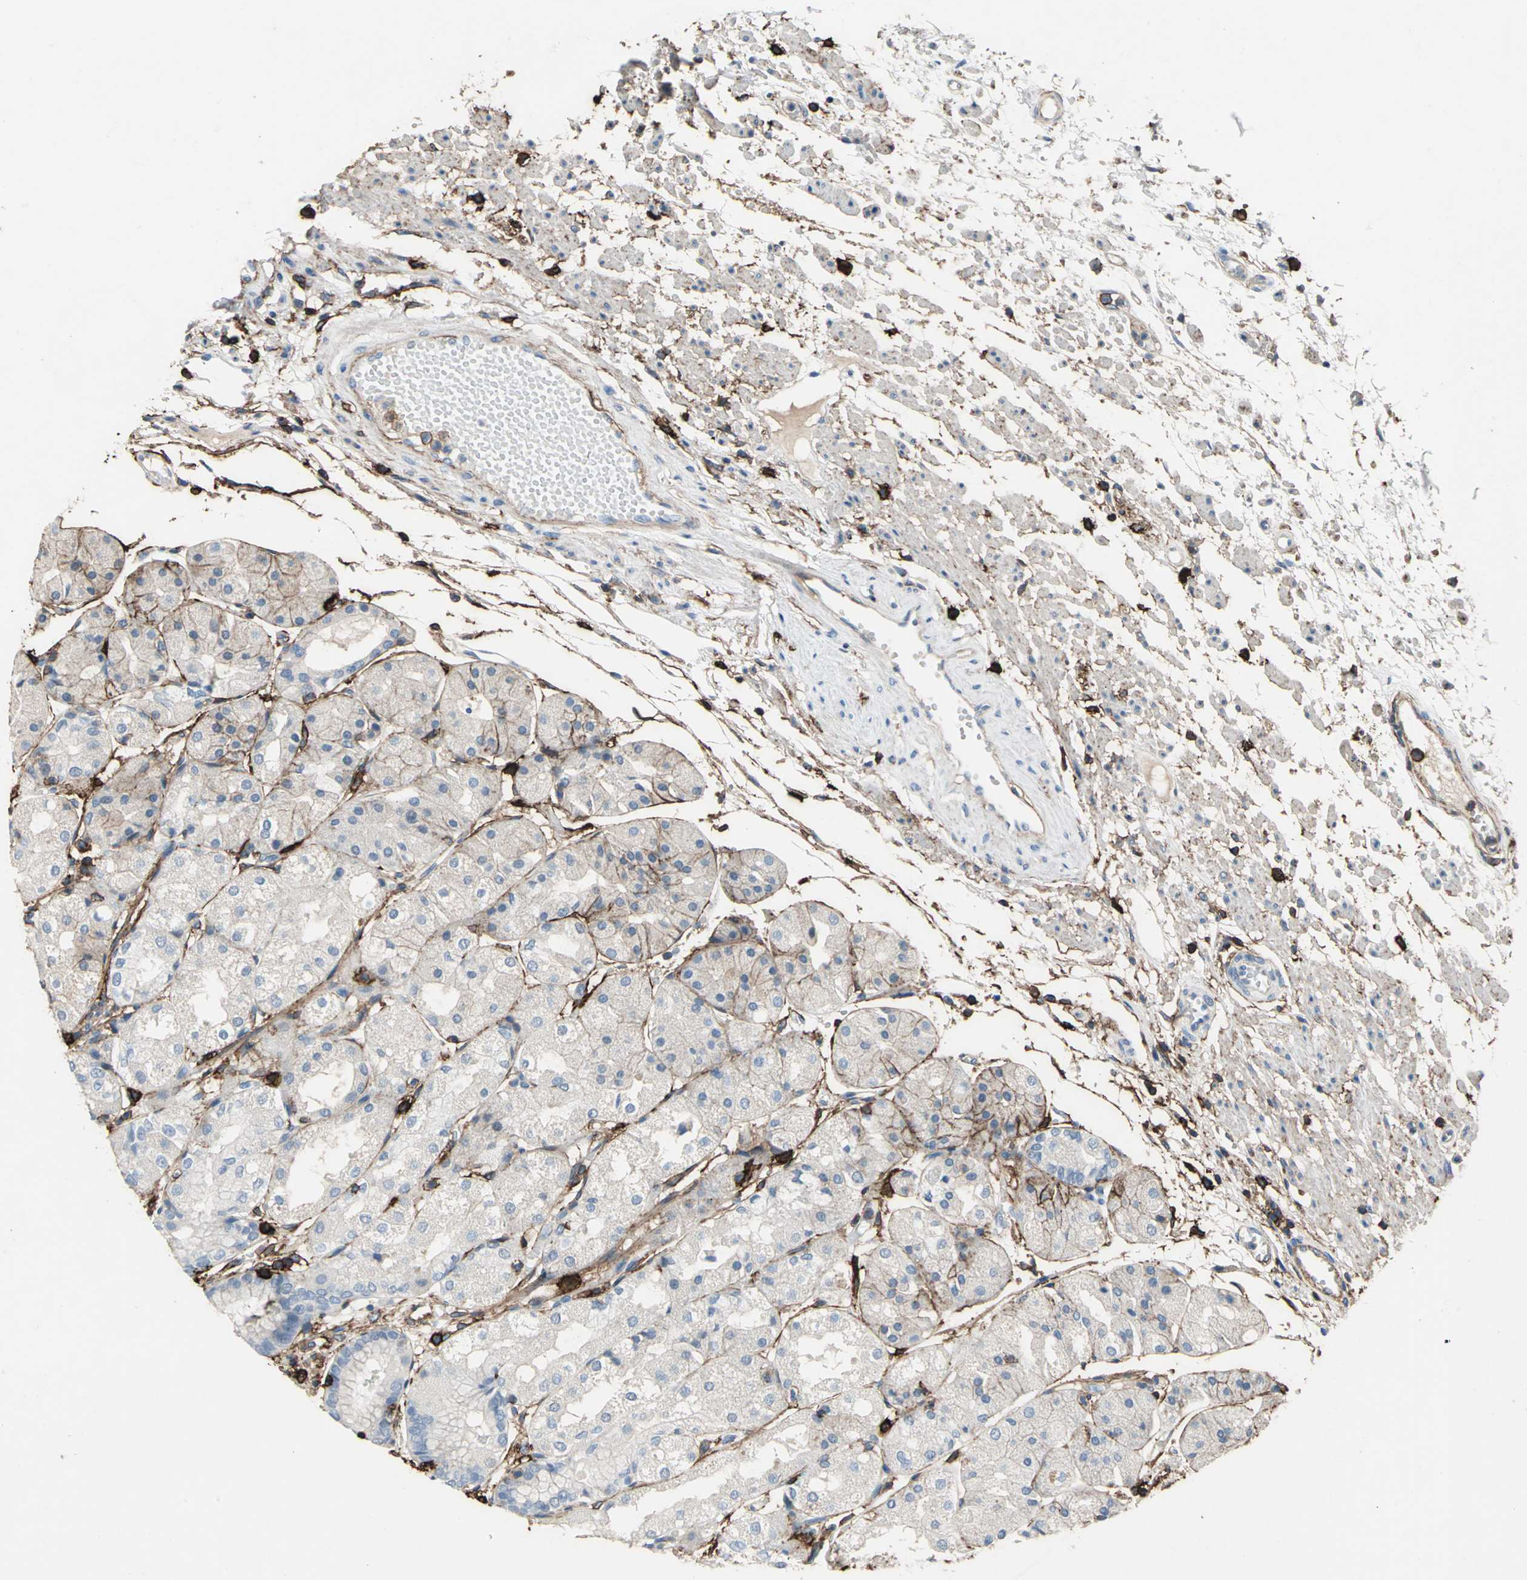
{"staining": {"intensity": "negative", "quantity": "none", "location": "none"}, "tissue": "stomach", "cell_type": "Glandular cells", "image_type": "normal", "snomed": [{"axis": "morphology", "description": "Normal tissue, NOS"}, {"axis": "topography", "description": "Stomach, upper"}], "caption": "This is an IHC micrograph of normal stomach. There is no expression in glandular cells.", "gene": "CD44", "patient": {"sex": "male", "age": 72}}